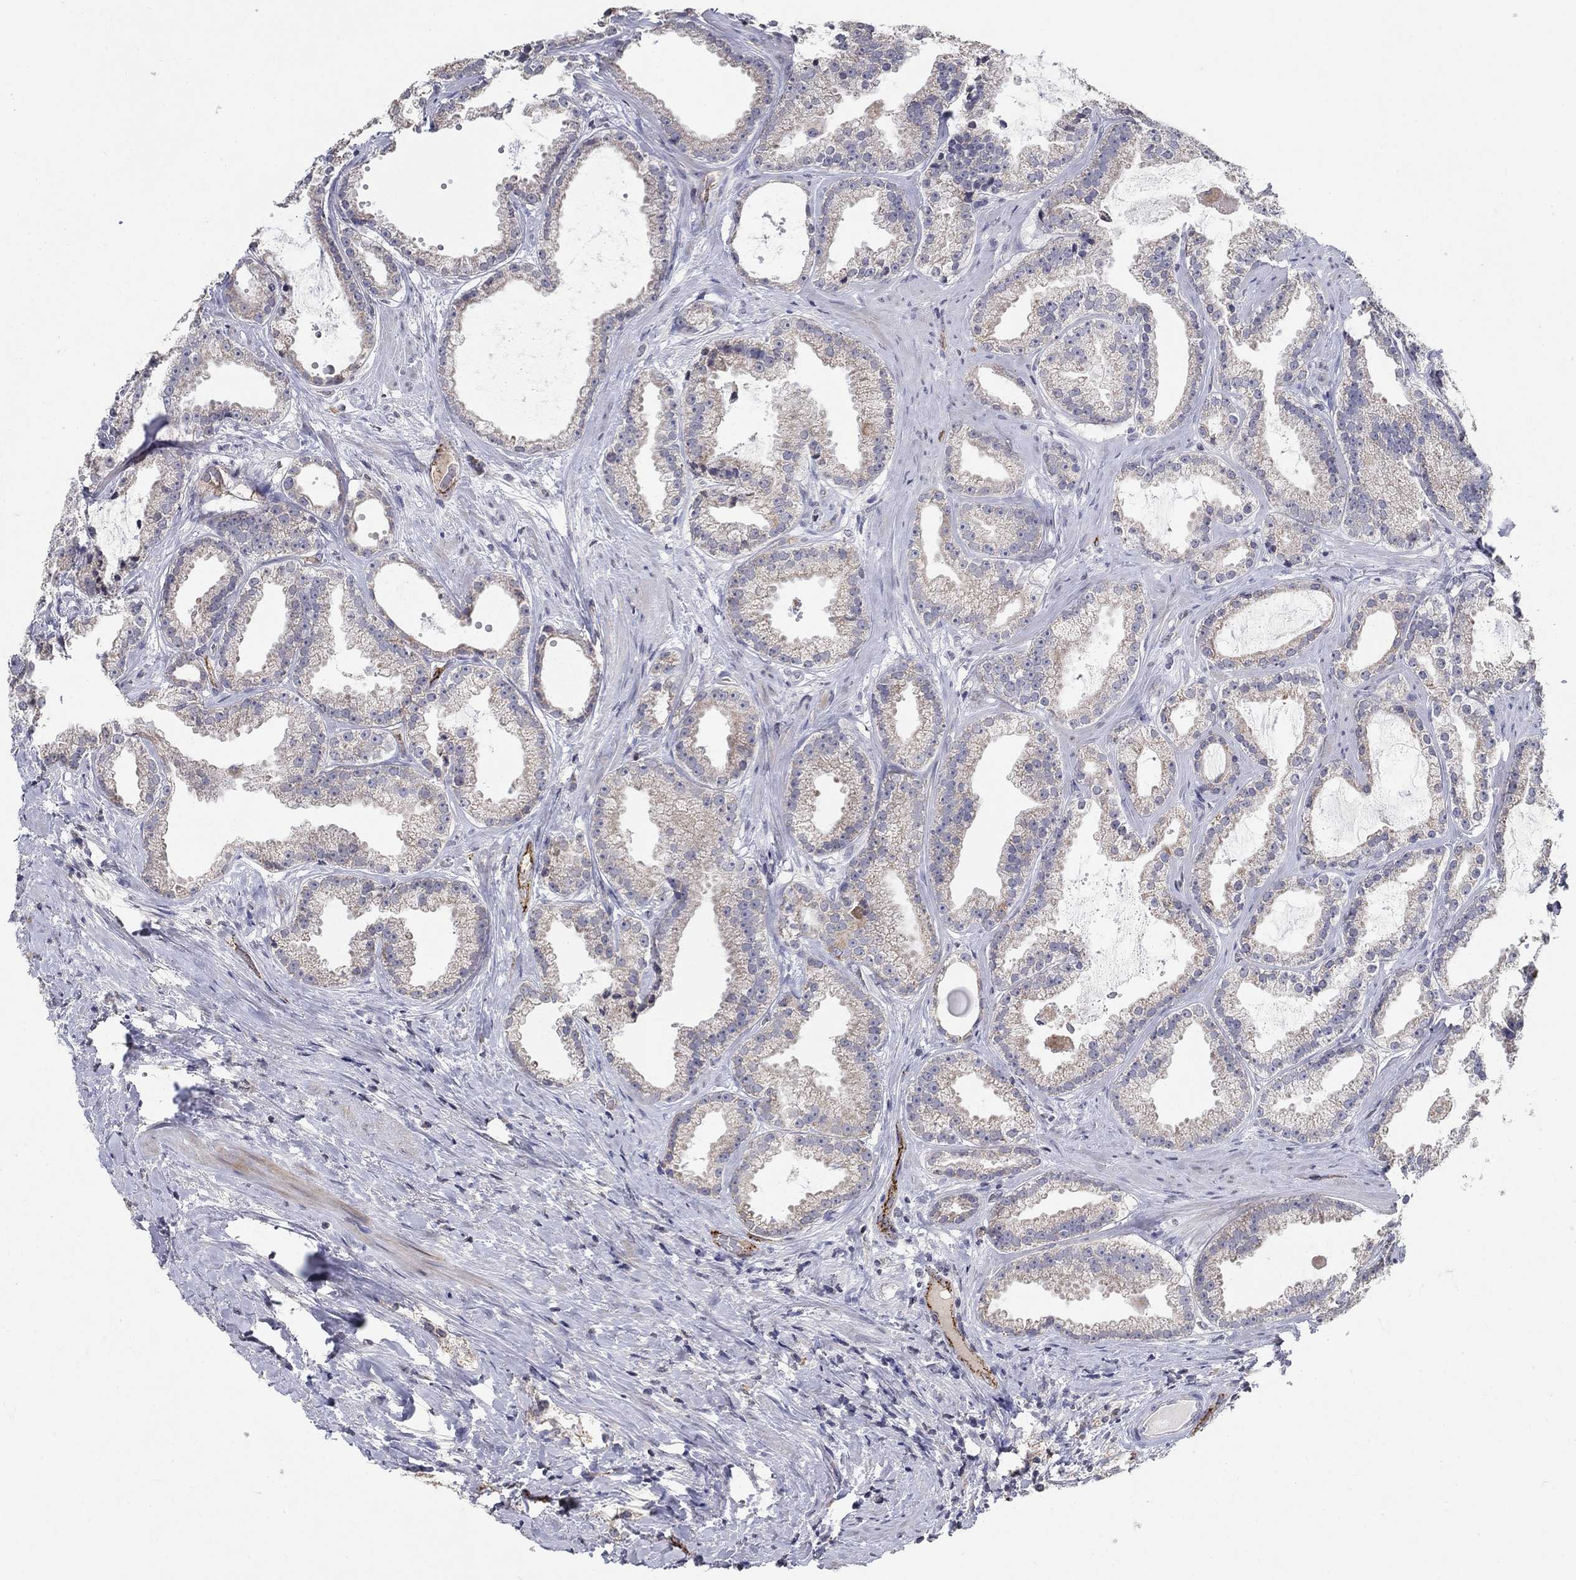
{"staining": {"intensity": "weak", "quantity": "25%-75%", "location": "cytoplasmic/membranous"}, "tissue": "prostate cancer", "cell_type": "Tumor cells", "image_type": "cancer", "snomed": [{"axis": "morphology", "description": "Adenocarcinoma, NOS"}, {"axis": "morphology", "description": "Adenocarcinoma, High grade"}, {"axis": "topography", "description": "Prostate"}], "caption": "Brown immunohistochemical staining in human adenocarcinoma (high-grade) (prostate) exhibits weak cytoplasmic/membranous positivity in approximately 25%-75% of tumor cells.", "gene": "TINAG", "patient": {"sex": "male", "age": 64}}